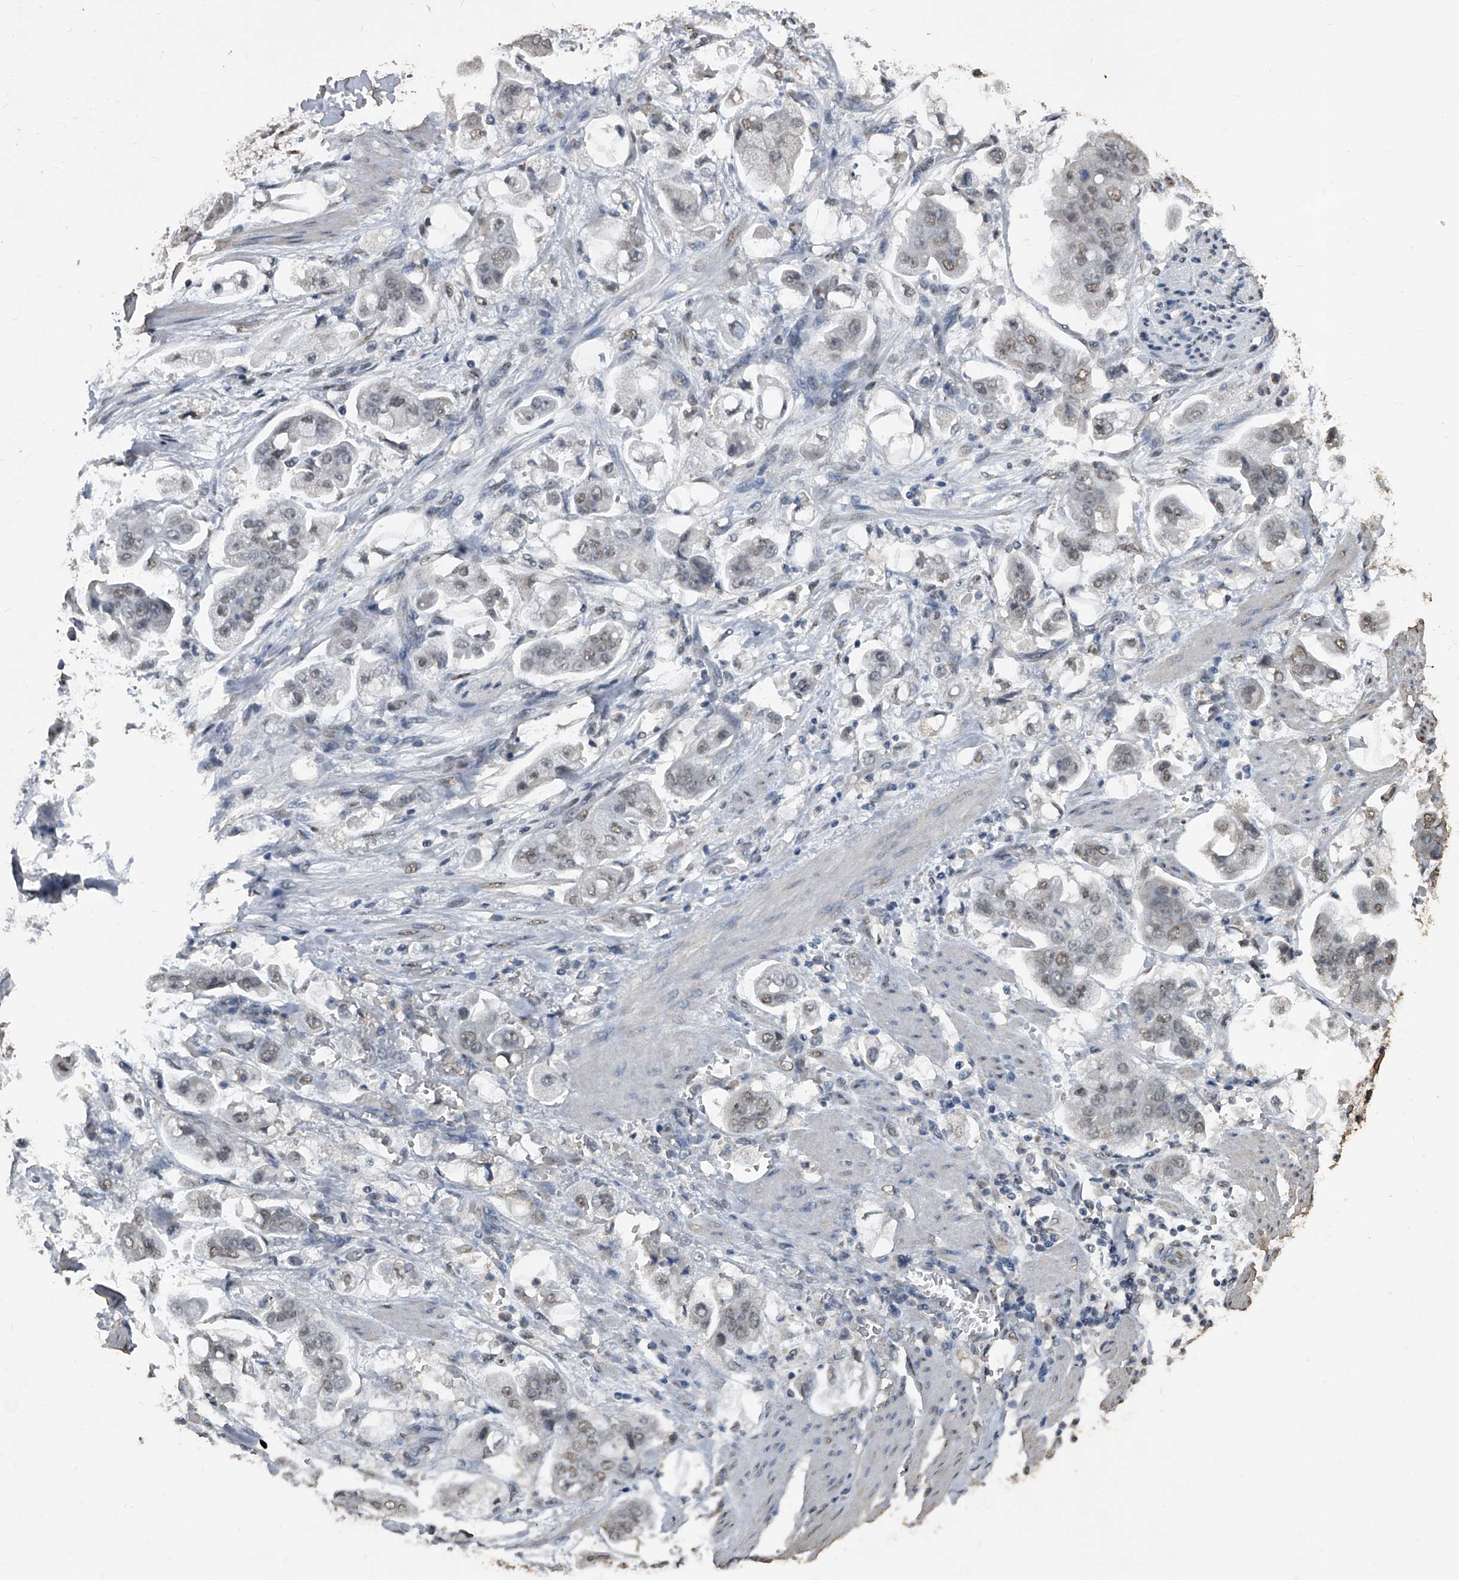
{"staining": {"intensity": "weak", "quantity": "<25%", "location": "nuclear"}, "tissue": "stomach cancer", "cell_type": "Tumor cells", "image_type": "cancer", "snomed": [{"axis": "morphology", "description": "Adenocarcinoma, NOS"}, {"axis": "topography", "description": "Stomach"}], "caption": "The immunohistochemistry photomicrograph has no significant positivity in tumor cells of adenocarcinoma (stomach) tissue.", "gene": "MATR3", "patient": {"sex": "male", "age": 62}}